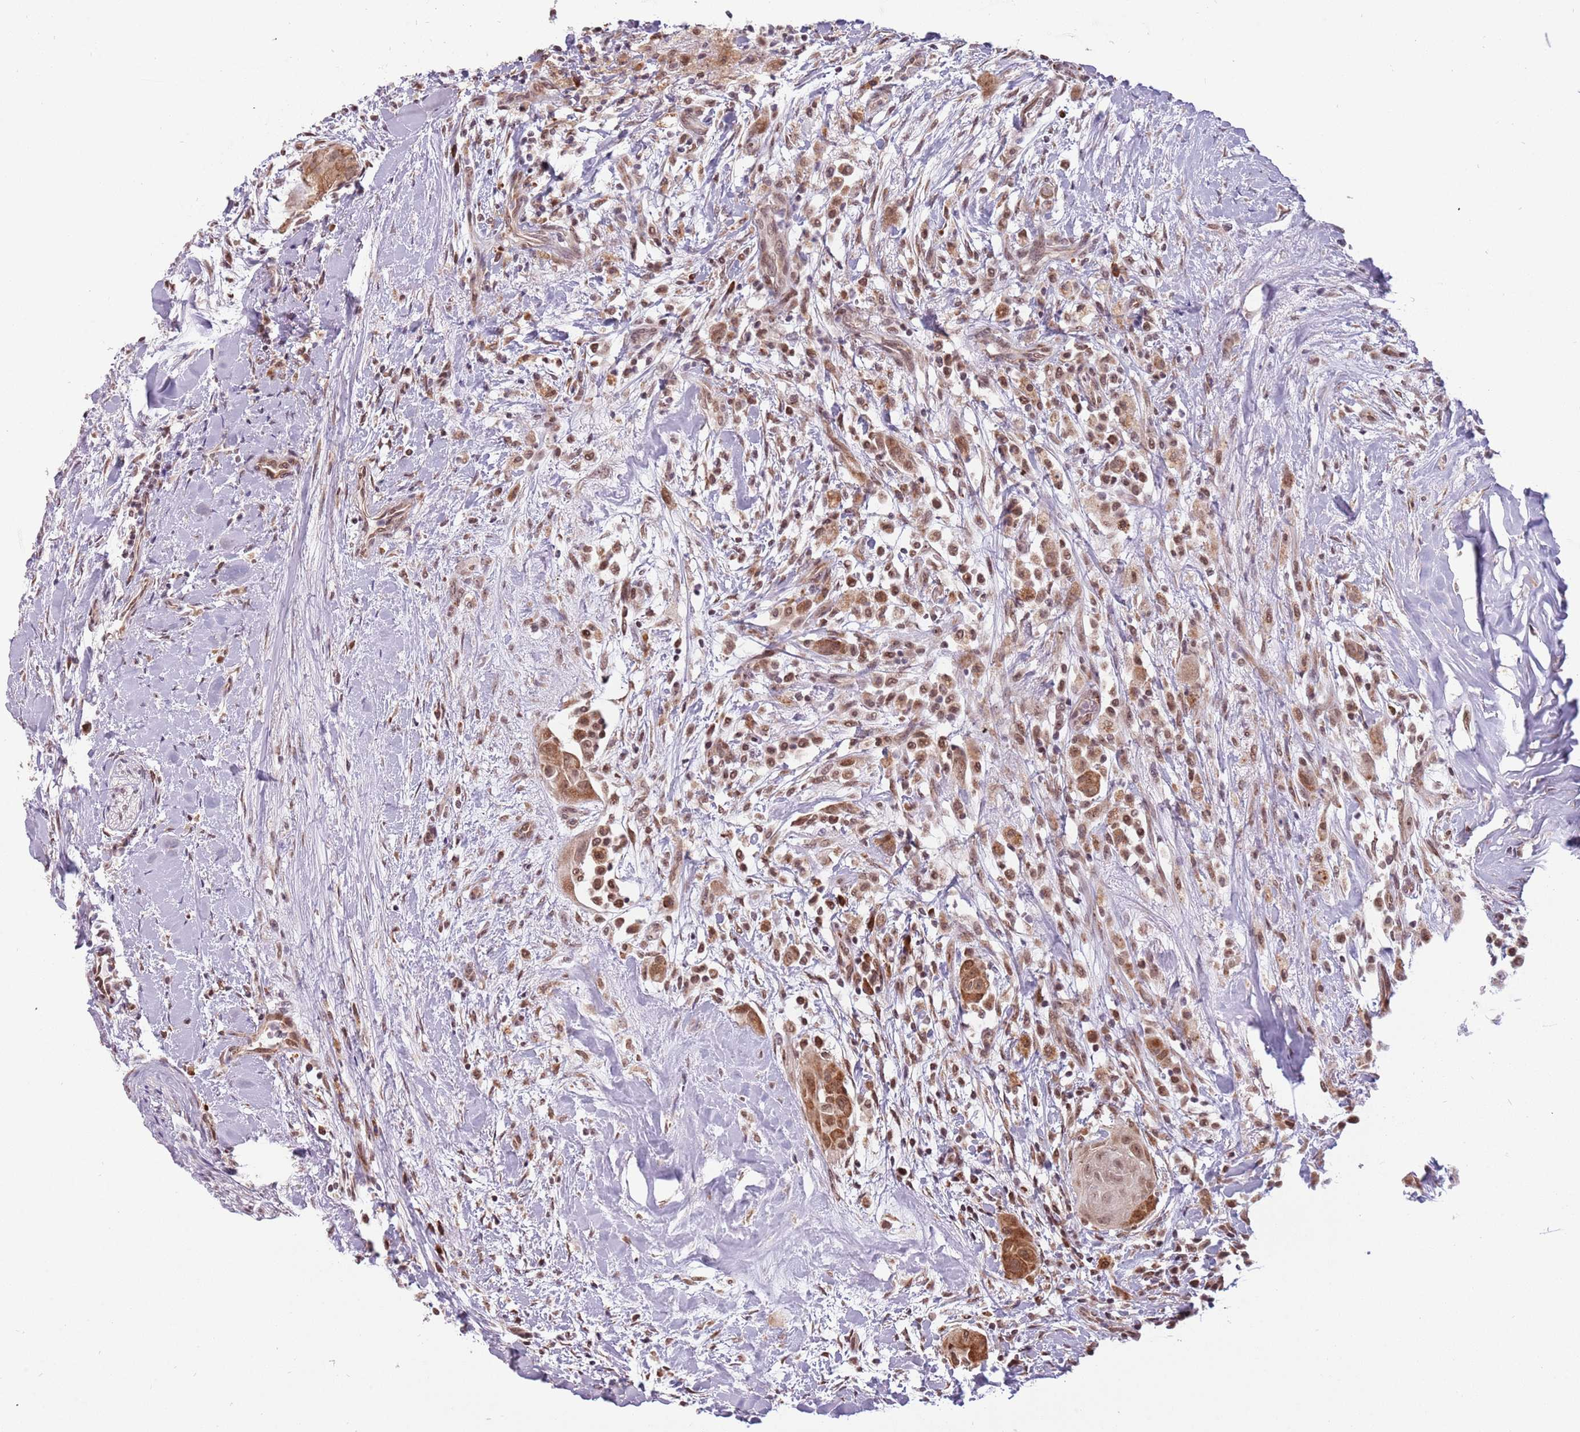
{"staining": {"intensity": "moderate", "quantity": ">75%", "location": "cytoplasmic/membranous,nuclear"}, "tissue": "thyroid cancer", "cell_type": "Tumor cells", "image_type": "cancer", "snomed": [{"axis": "morphology", "description": "Normal tissue, NOS"}, {"axis": "morphology", "description": "Papillary adenocarcinoma, NOS"}, {"axis": "topography", "description": "Thyroid gland"}], "caption": "Immunohistochemical staining of thyroid cancer displays moderate cytoplasmic/membranous and nuclear protein staining in approximately >75% of tumor cells.", "gene": "BARD1", "patient": {"sex": "female", "age": 59}}